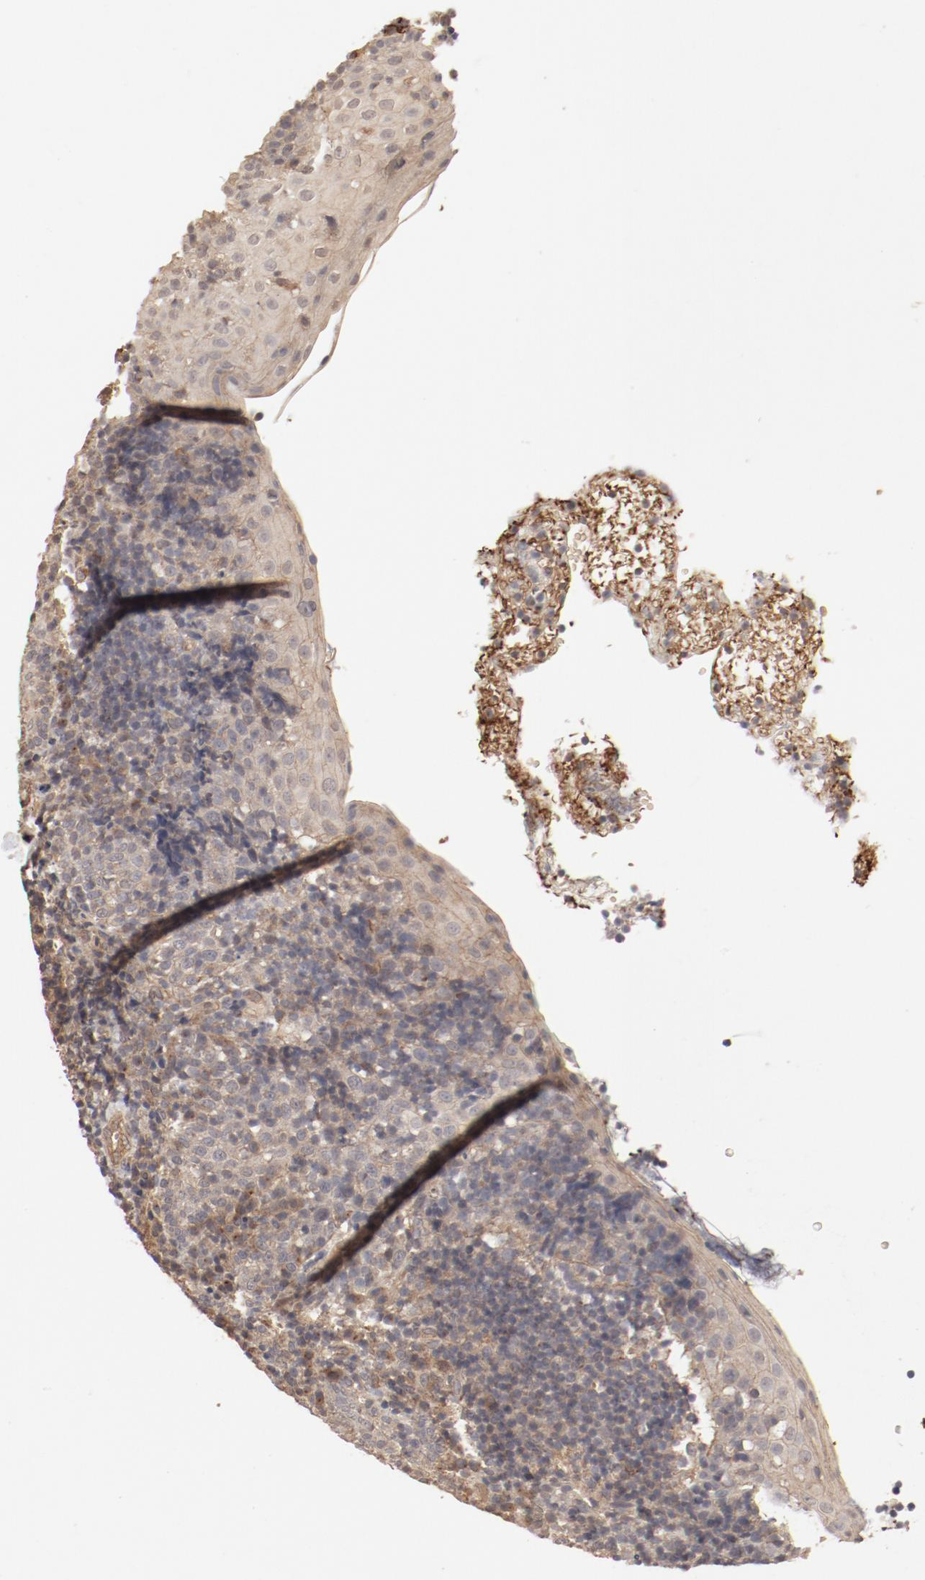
{"staining": {"intensity": "weak", "quantity": "25%-75%", "location": "cytoplasmic/membranous"}, "tissue": "tonsil", "cell_type": "Germinal center cells", "image_type": "normal", "snomed": [{"axis": "morphology", "description": "Normal tissue, NOS"}, {"axis": "topography", "description": "Tonsil"}], "caption": "IHC staining of benign tonsil, which demonstrates low levels of weak cytoplasmic/membranous positivity in about 25%-75% of germinal center cells indicating weak cytoplasmic/membranous protein positivity. The staining was performed using DAB (brown) for protein detection and nuclei were counterstained in hematoxylin (blue).", "gene": "IL3RA", "patient": {"sex": "female", "age": 40}}